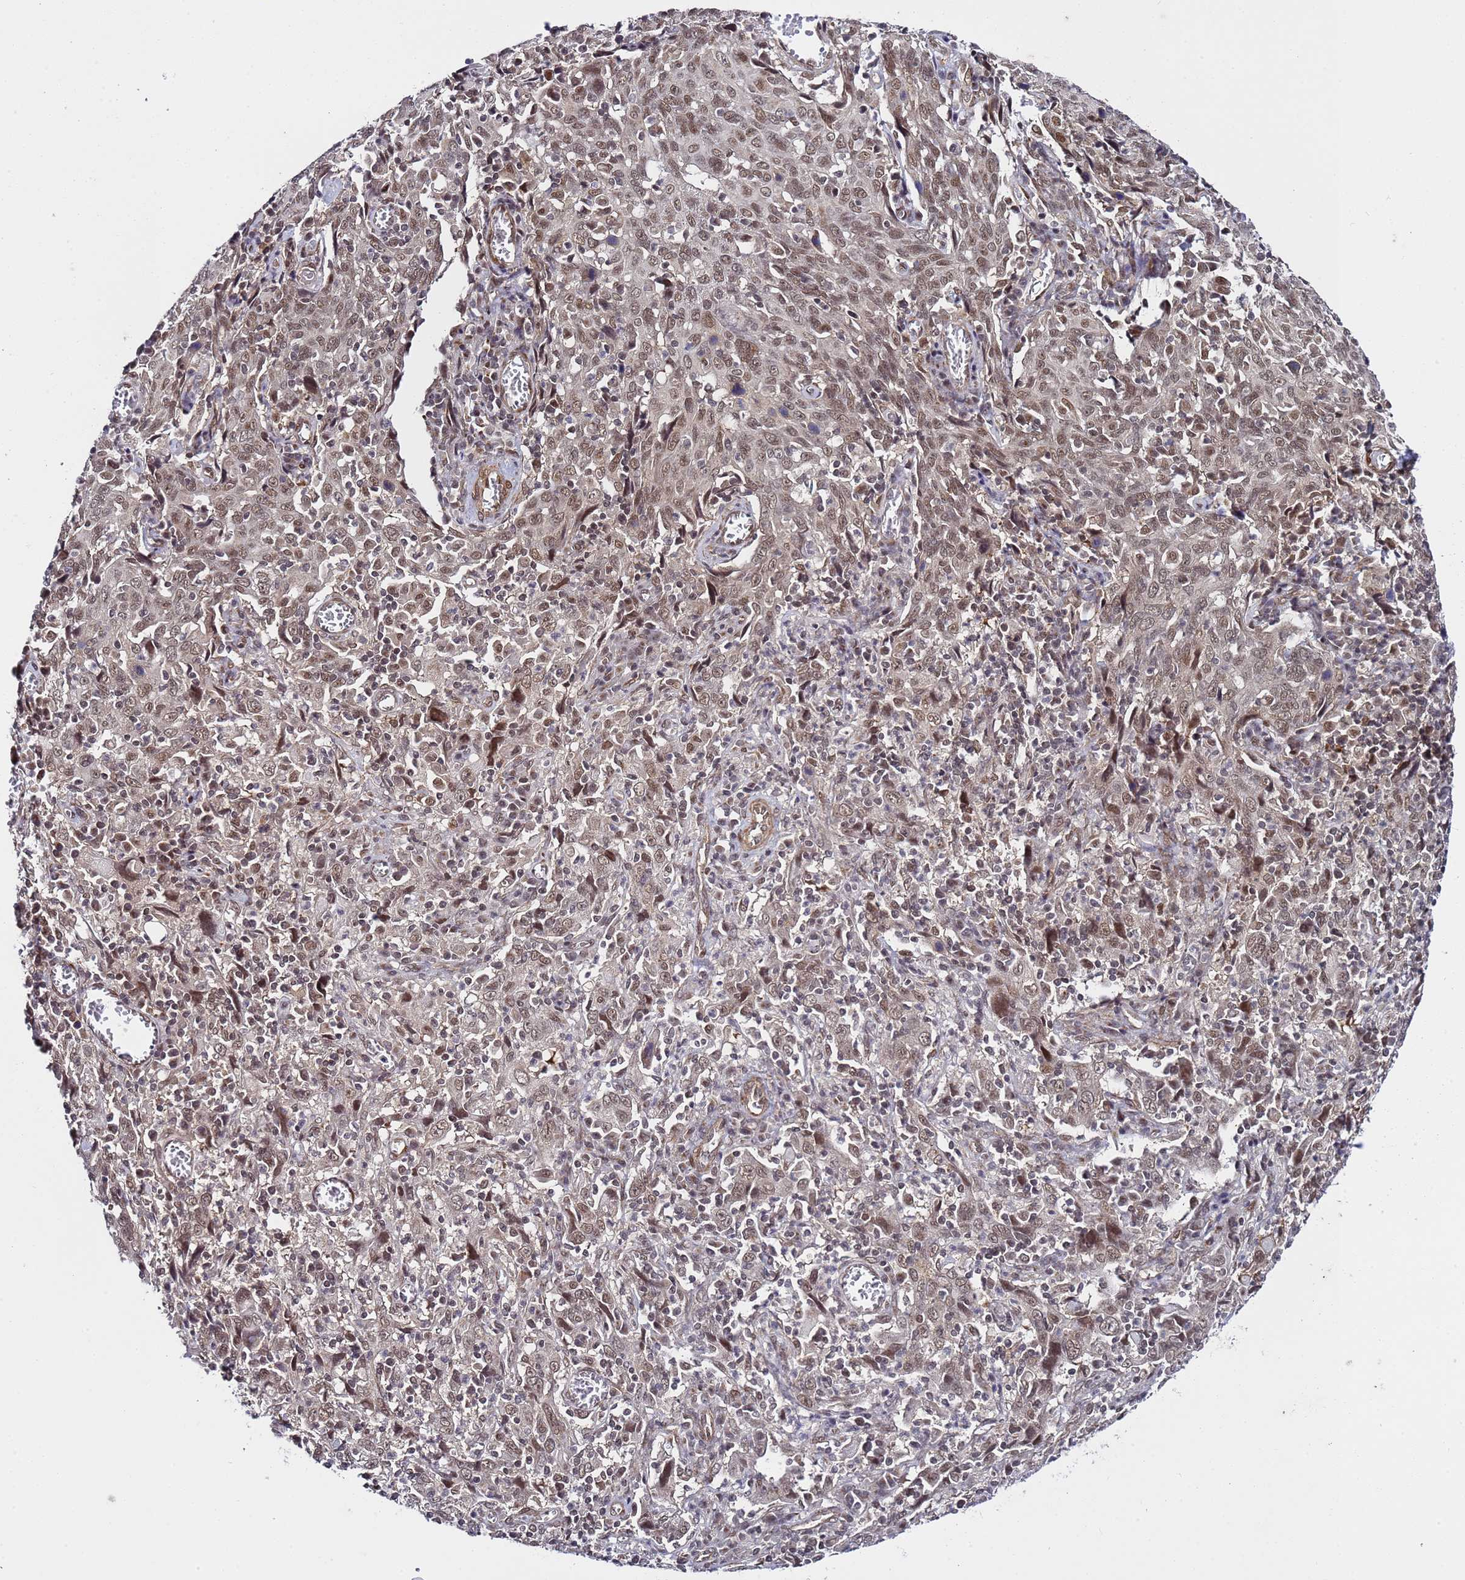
{"staining": {"intensity": "weak", "quantity": ">75%", "location": "nuclear"}, "tissue": "cervical cancer", "cell_type": "Tumor cells", "image_type": "cancer", "snomed": [{"axis": "morphology", "description": "Squamous cell carcinoma, NOS"}, {"axis": "topography", "description": "Cervix"}], "caption": "Cervical cancer (squamous cell carcinoma) was stained to show a protein in brown. There is low levels of weak nuclear positivity in approximately >75% of tumor cells. (brown staining indicates protein expression, while blue staining denotes nuclei).", "gene": "POLR2D", "patient": {"sex": "female", "age": 46}}